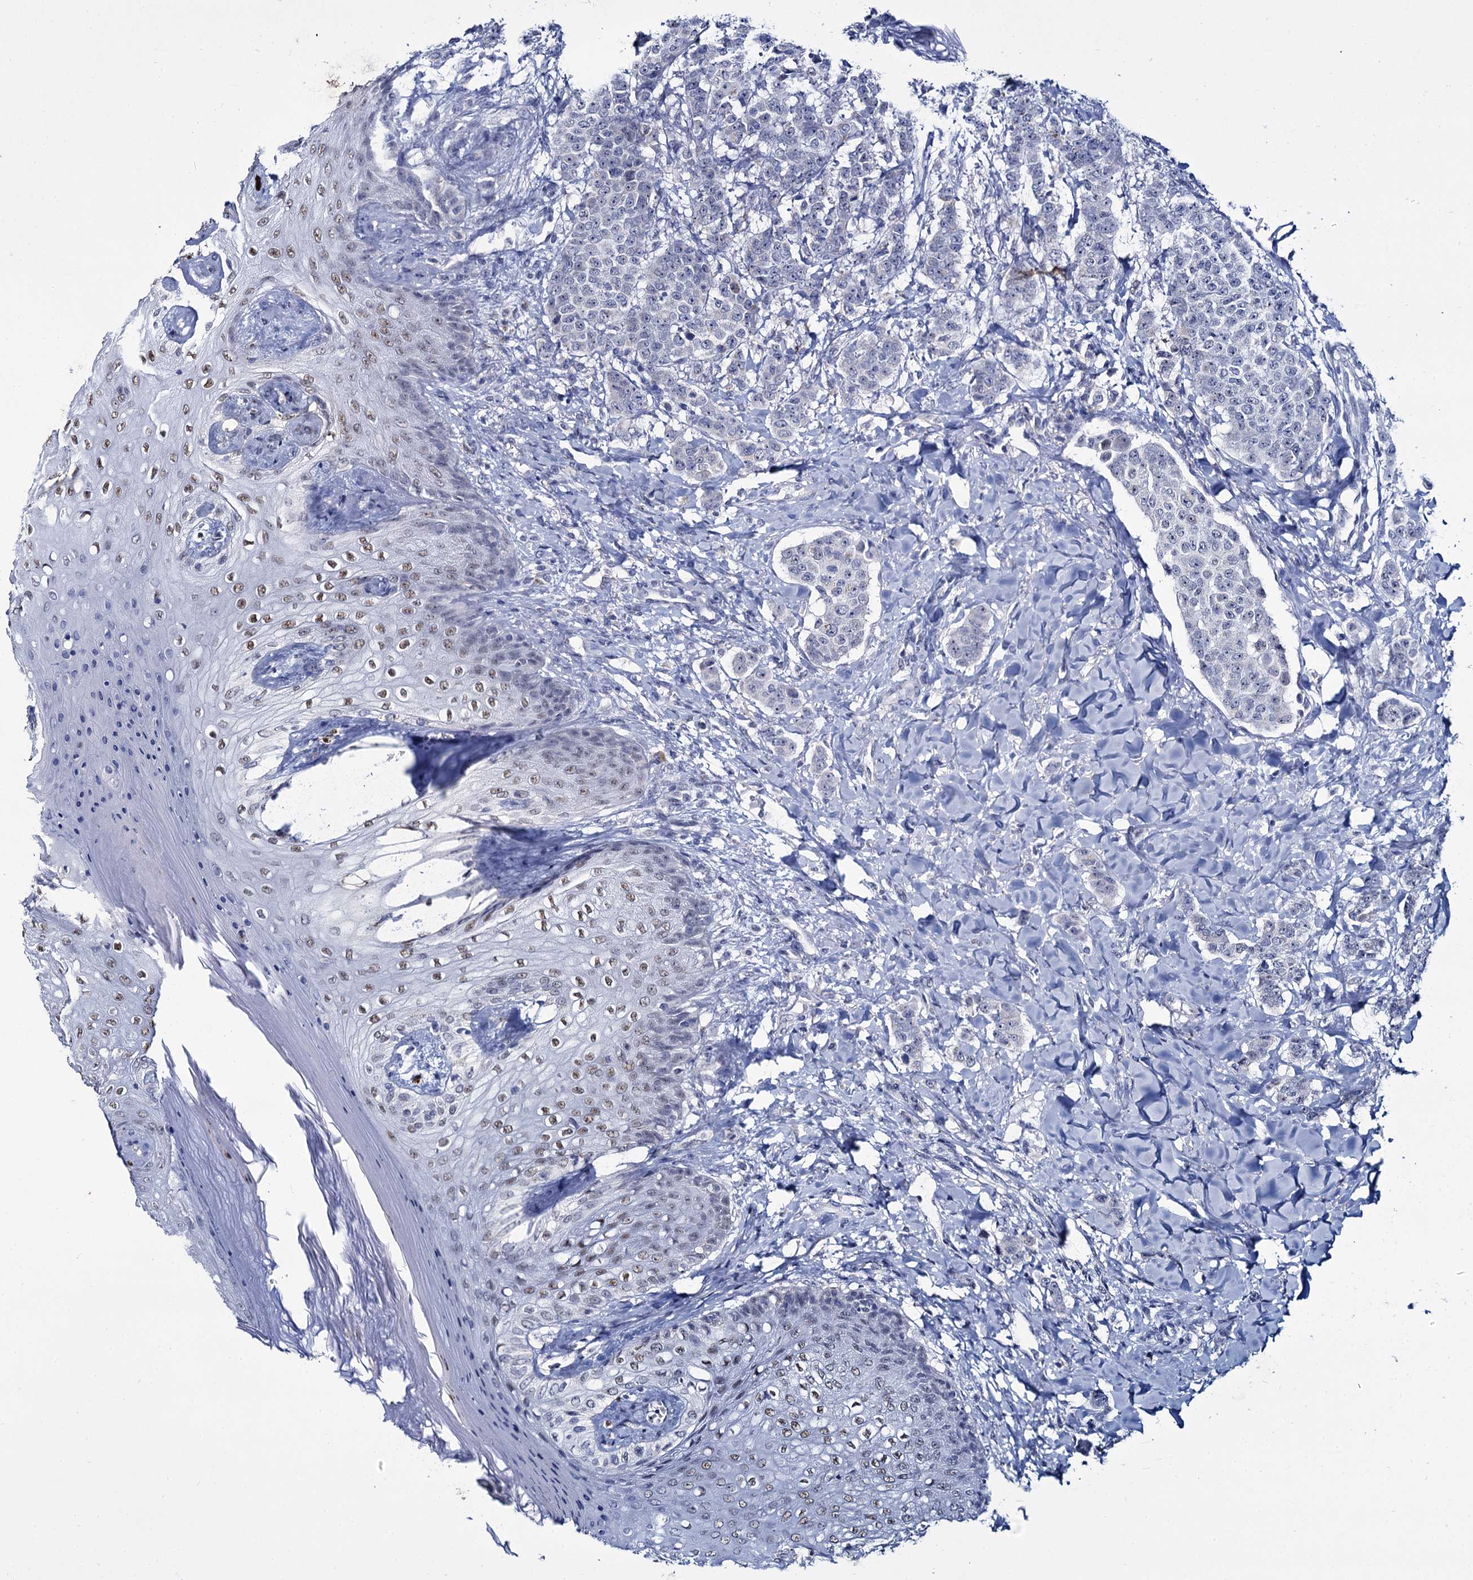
{"staining": {"intensity": "negative", "quantity": "none", "location": "none"}, "tissue": "breast cancer", "cell_type": "Tumor cells", "image_type": "cancer", "snomed": [{"axis": "morphology", "description": "Duct carcinoma"}, {"axis": "topography", "description": "Breast"}], "caption": "DAB immunohistochemical staining of breast infiltrating ductal carcinoma displays no significant staining in tumor cells.", "gene": "RPUSD4", "patient": {"sex": "female", "age": 40}}